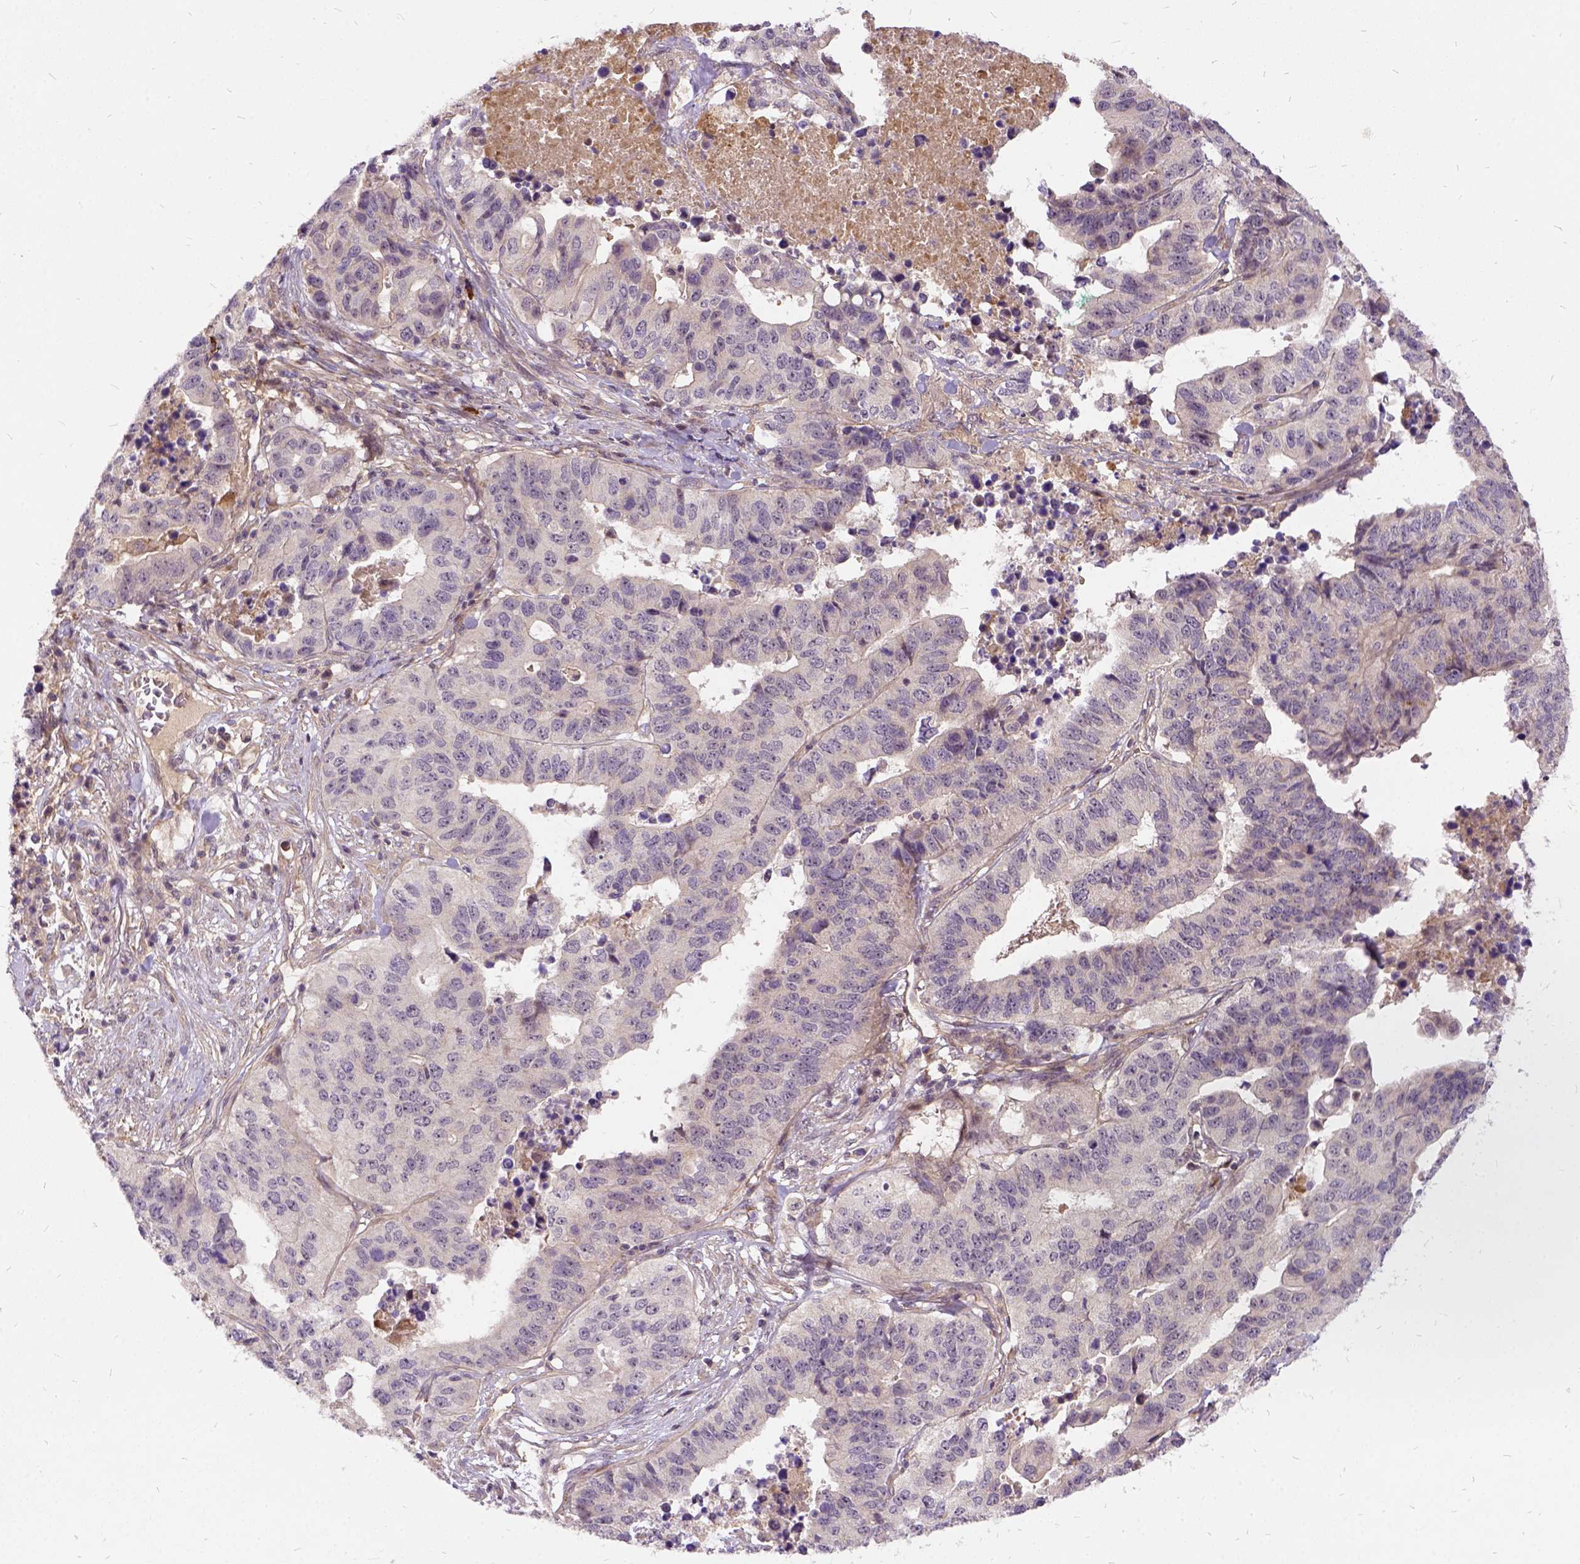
{"staining": {"intensity": "negative", "quantity": "none", "location": "none"}, "tissue": "stomach cancer", "cell_type": "Tumor cells", "image_type": "cancer", "snomed": [{"axis": "morphology", "description": "Adenocarcinoma, NOS"}, {"axis": "topography", "description": "Stomach, upper"}], "caption": "DAB (3,3'-diaminobenzidine) immunohistochemical staining of adenocarcinoma (stomach) displays no significant staining in tumor cells.", "gene": "ILRUN", "patient": {"sex": "female", "age": 67}}